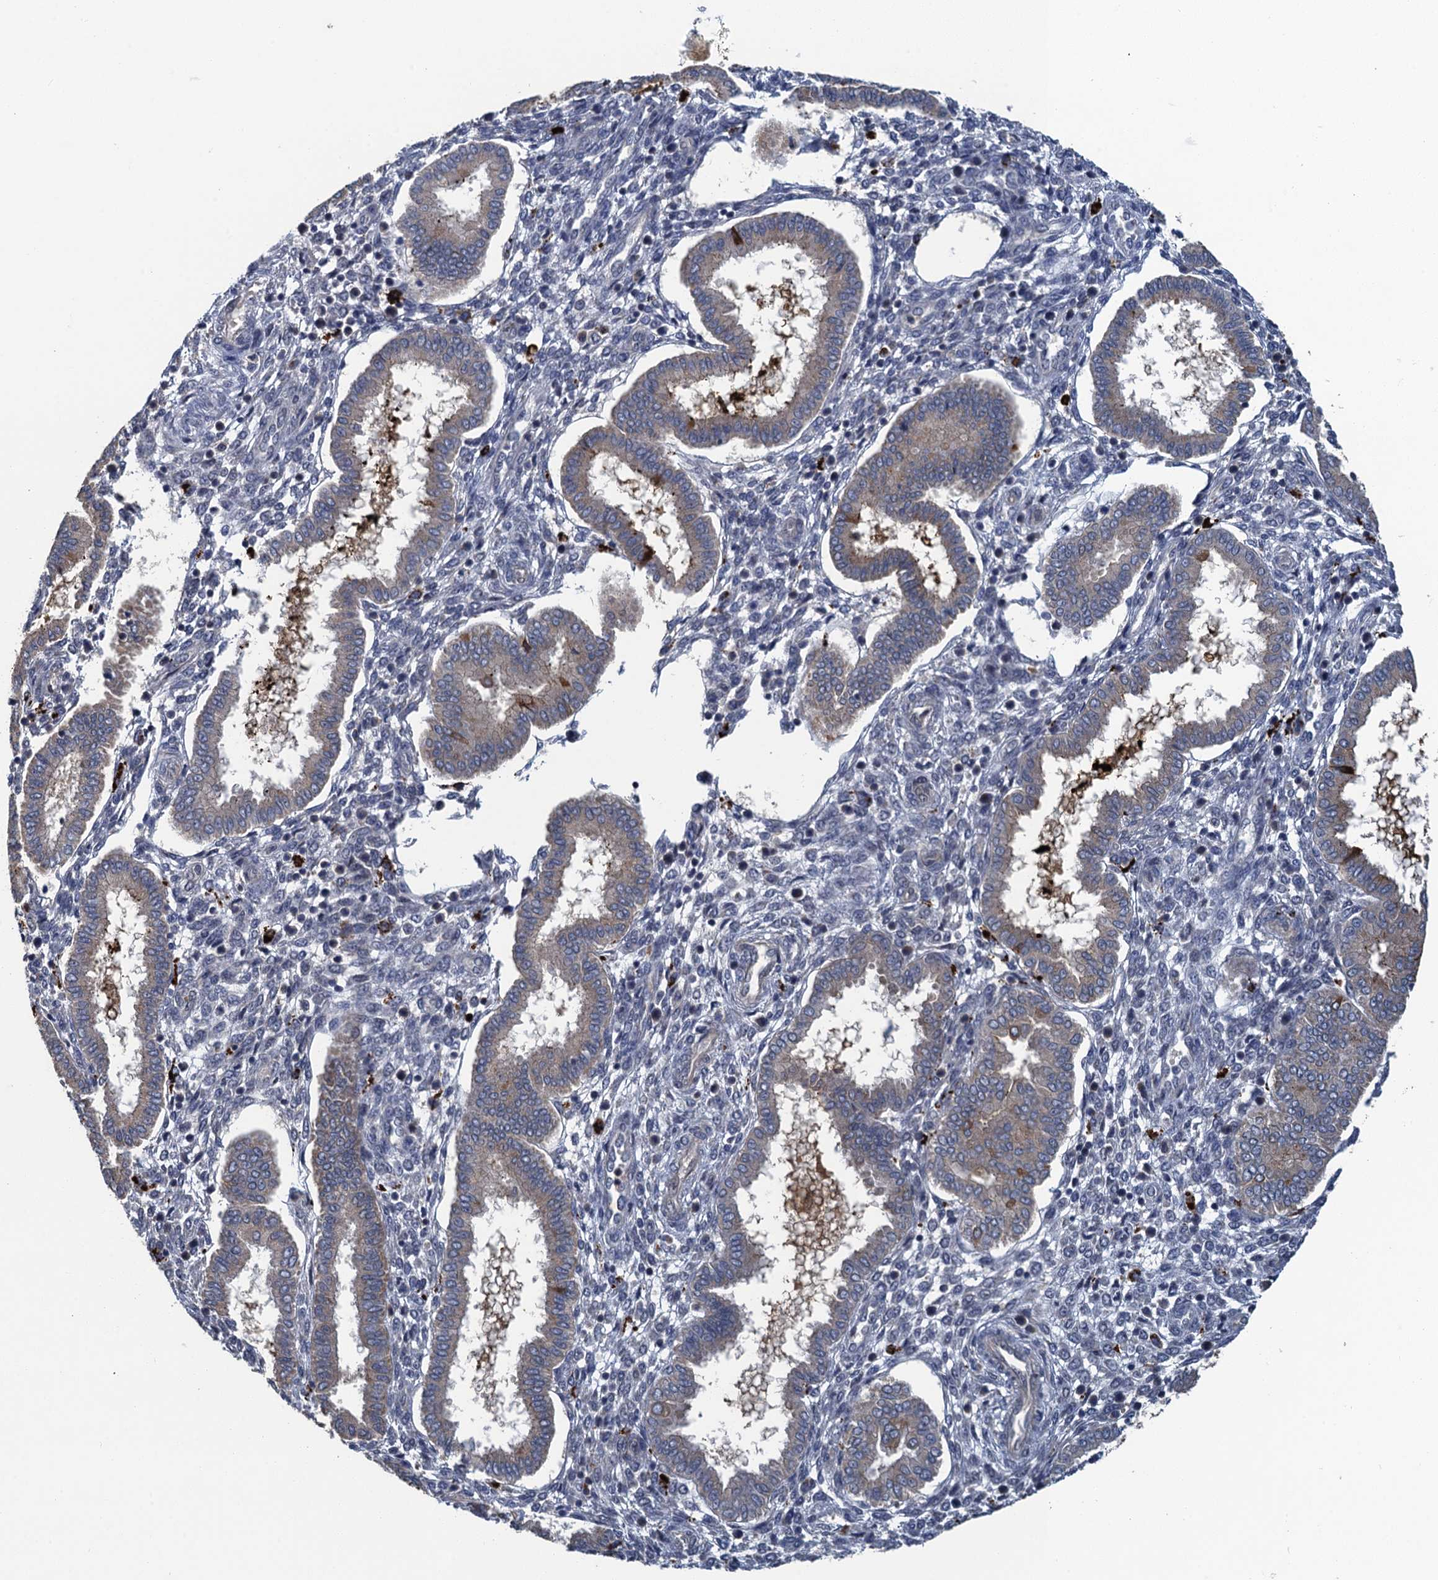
{"staining": {"intensity": "negative", "quantity": "none", "location": "none"}, "tissue": "endometrium", "cell_type": "Cells in endometrial stroma", "image_type": "normal", "snomed": [{"axis": "morphology", "description": "Normal tissue, NOS"}, {"axis": "topography", "description": "Endometrium"}], "caption": "DAB immunohistochemical staining of benign human endometrium demonstrates no significant staining in cells in endometrial stroma.", "gene": "KBTBD8", "patient": {"sex": "female", "age": 24}}